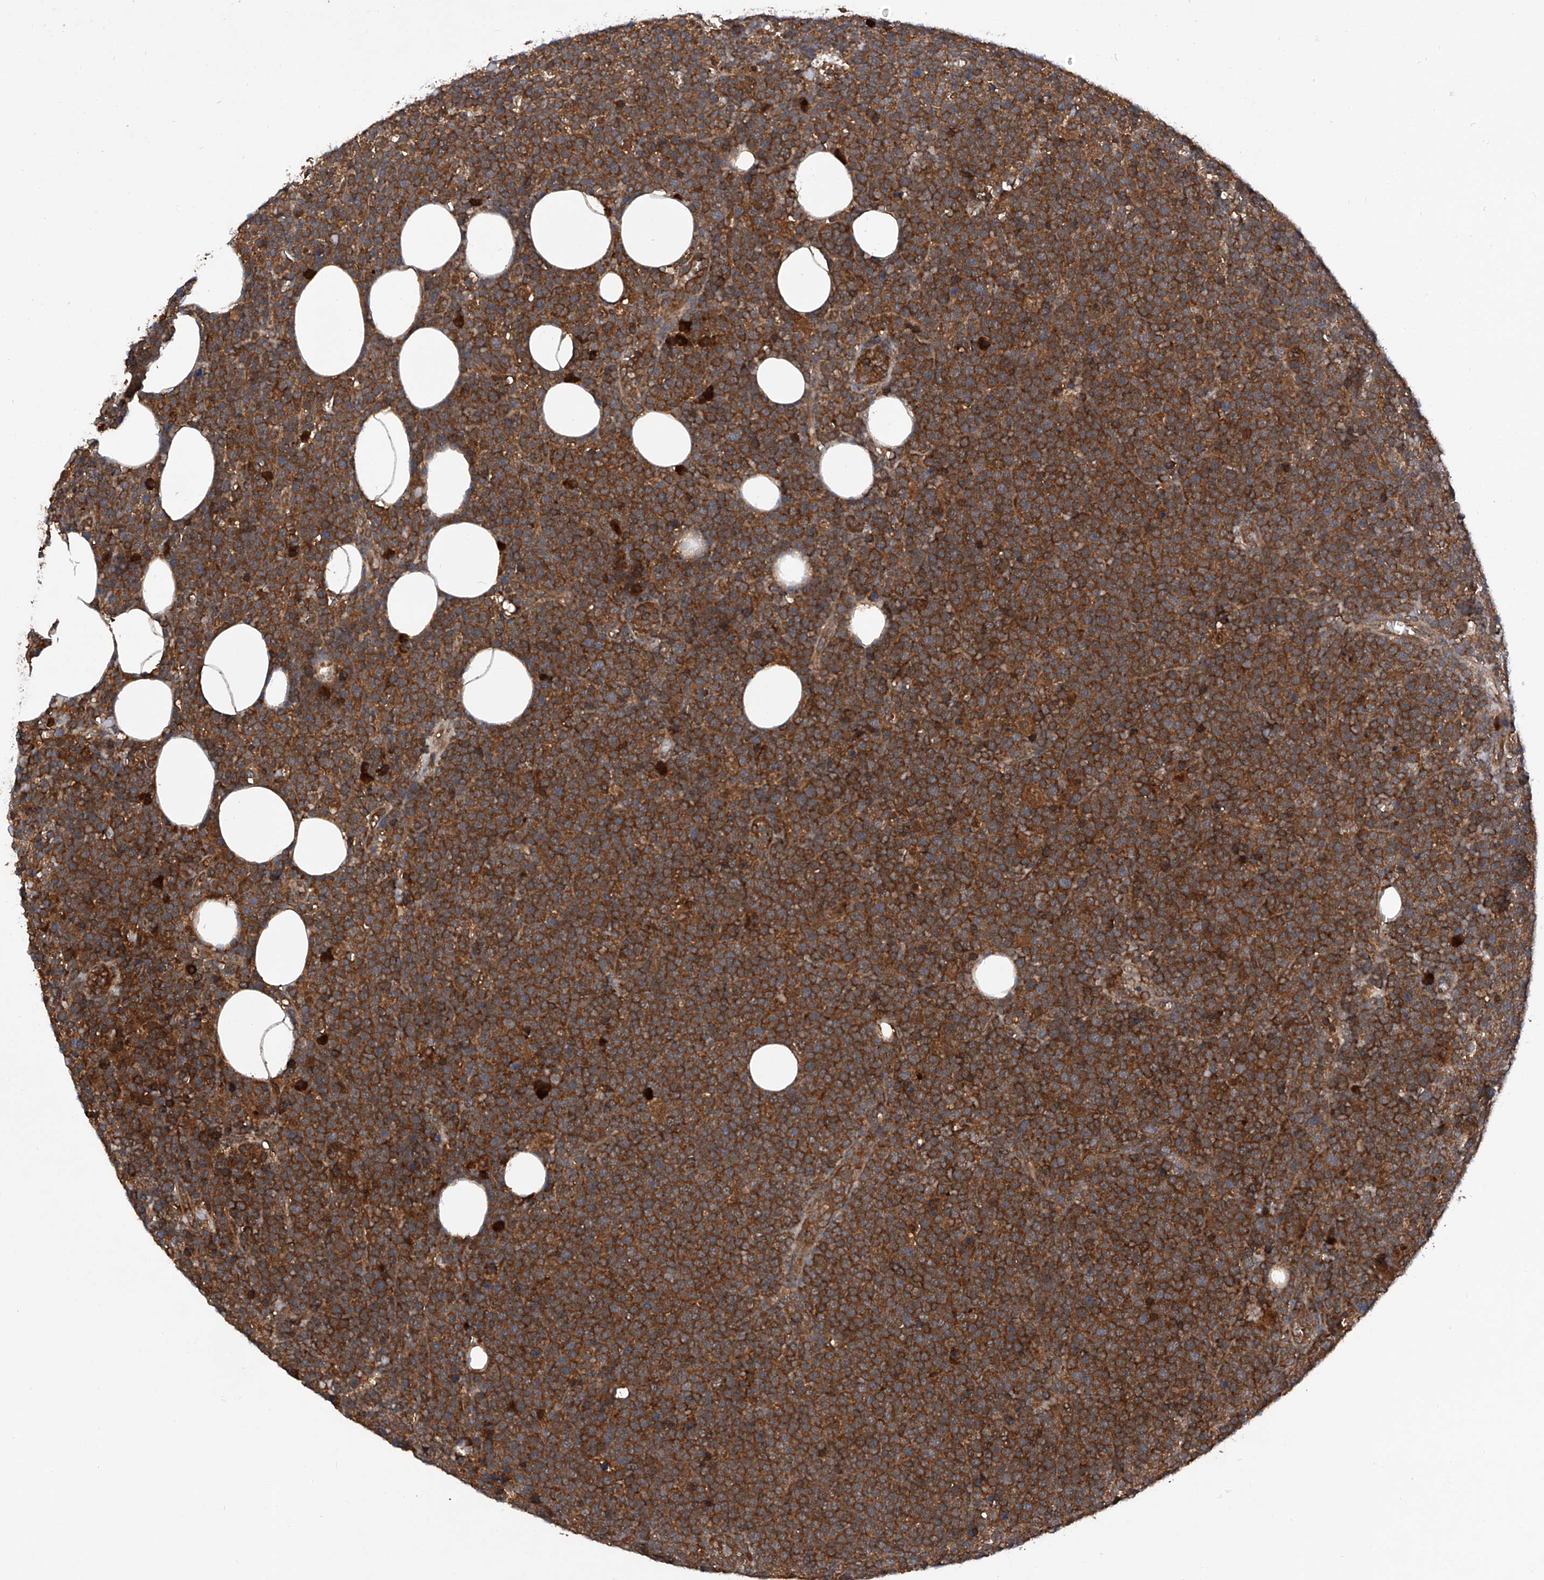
{"staining": {"intensity": "strong", "quantity": ">75%", "location": "cytoplasmic/membranous"}, "tissue": "lymphoma", "cell_type": "Tumor cells", "image_type": "cancer", "snomed": [{"axis": "morphology", "description": "Malignant lymphoma, non-Hodgkin's type, High grade"}, {"axis": "topography", "description": "Lymph node"}], "caption": "DAB (3,3'-diaminobenzidine) immunohistochemical staining of lymphoma reveals strong cytoplasmic/membranous protein positivity in approximately >75% of tumor cells.", "gene": "ASCC3", "patient": {"sex": "male", "age": 61}}